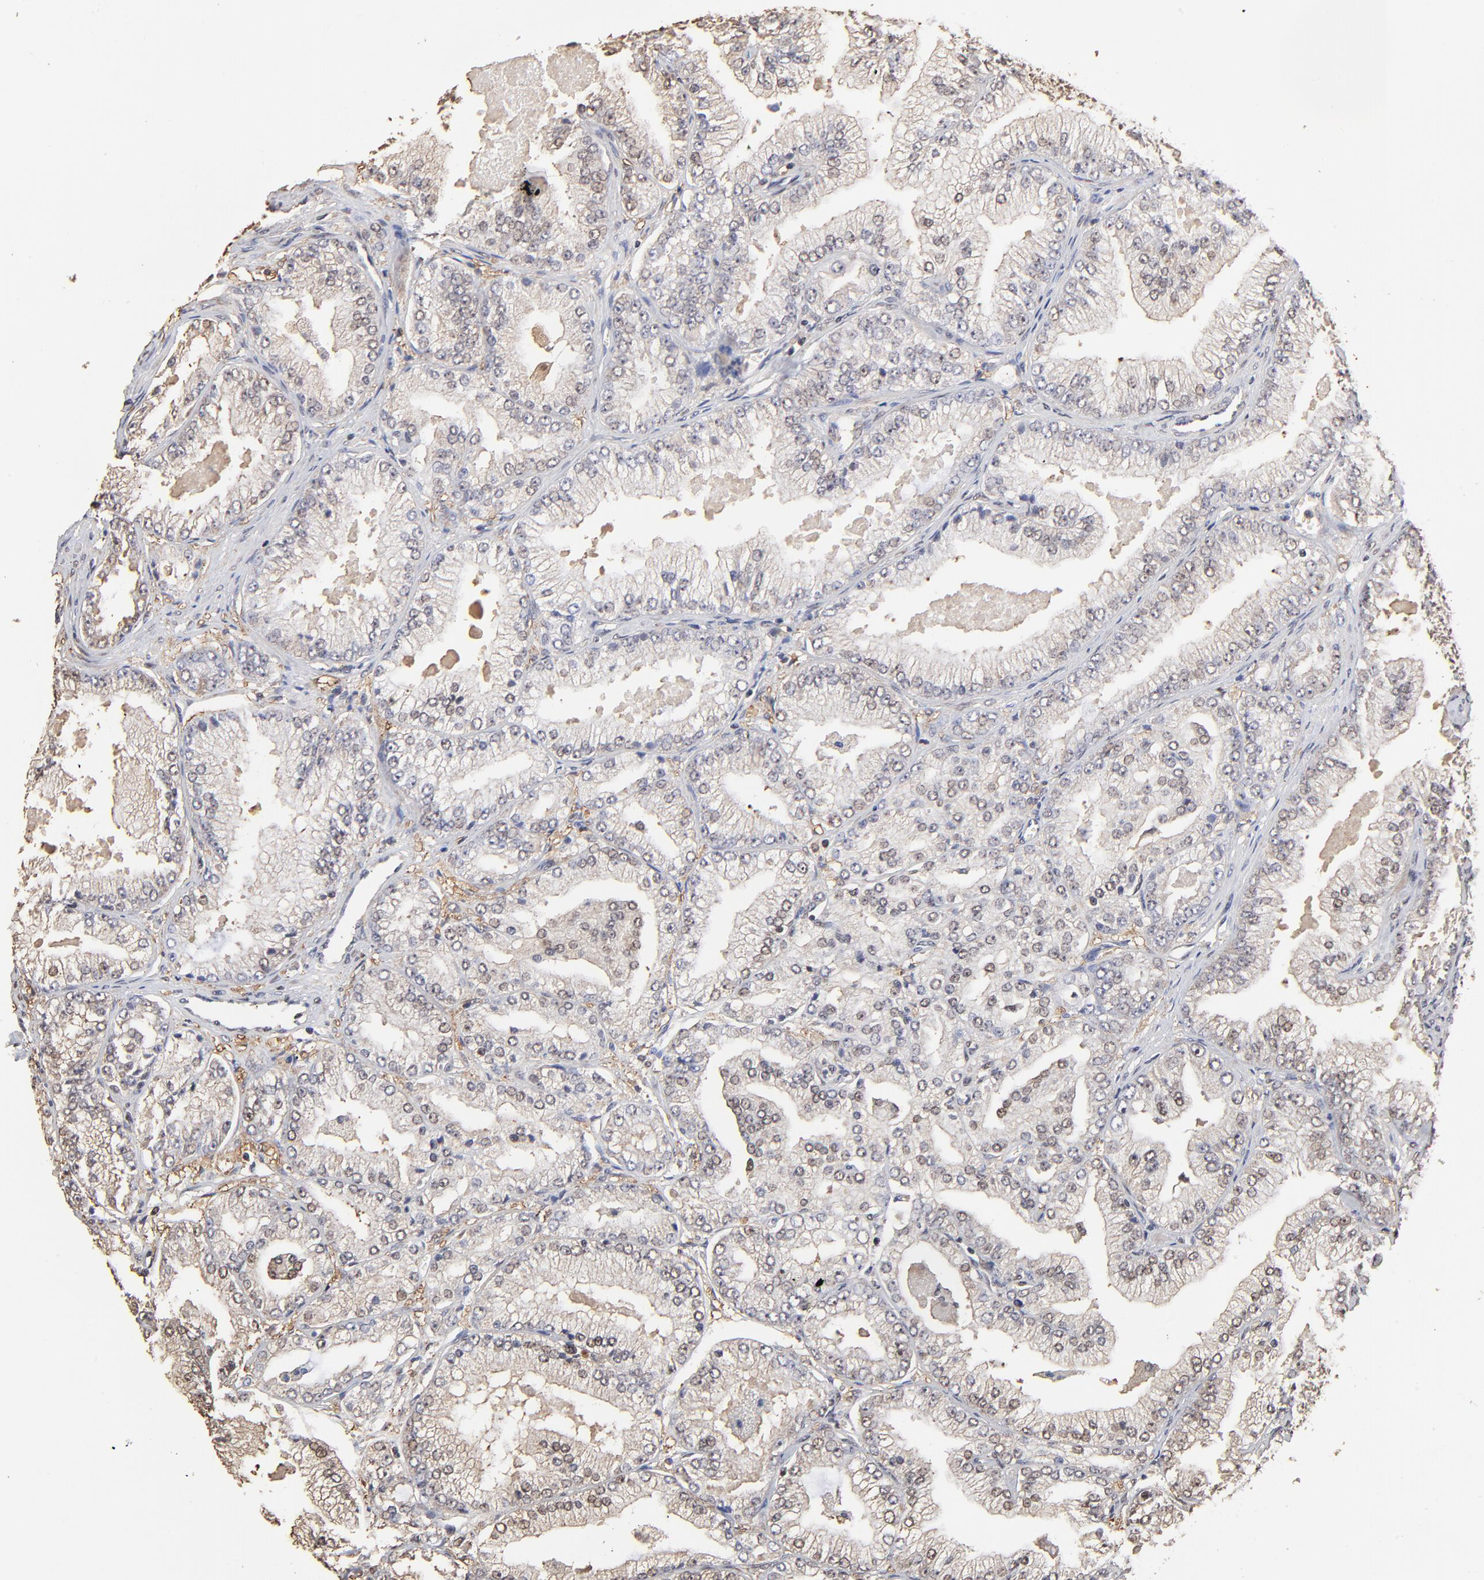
{"staining": {"intensity": "weak", "quantity": "25%-75%", "location": "cytoplasmic/membranous,nuclear"}, "tissue": "prostate cancer", "cell_type": "Tumor cells", "image_type": "cancer", "snomed": [{"axis": "morphology", "description": "Adenocarcinoma, High grade"}, {"axis": "topography", "description": "Prostate"}], "caption": "Tumor cells demonstrate low levels of weak cytoplasmic/membranous and nuclear staining in about 25%-75% of cells in human prostate cancer.", "gene": "BIRC5", "patient": {"sex": "male", "age": 61}}